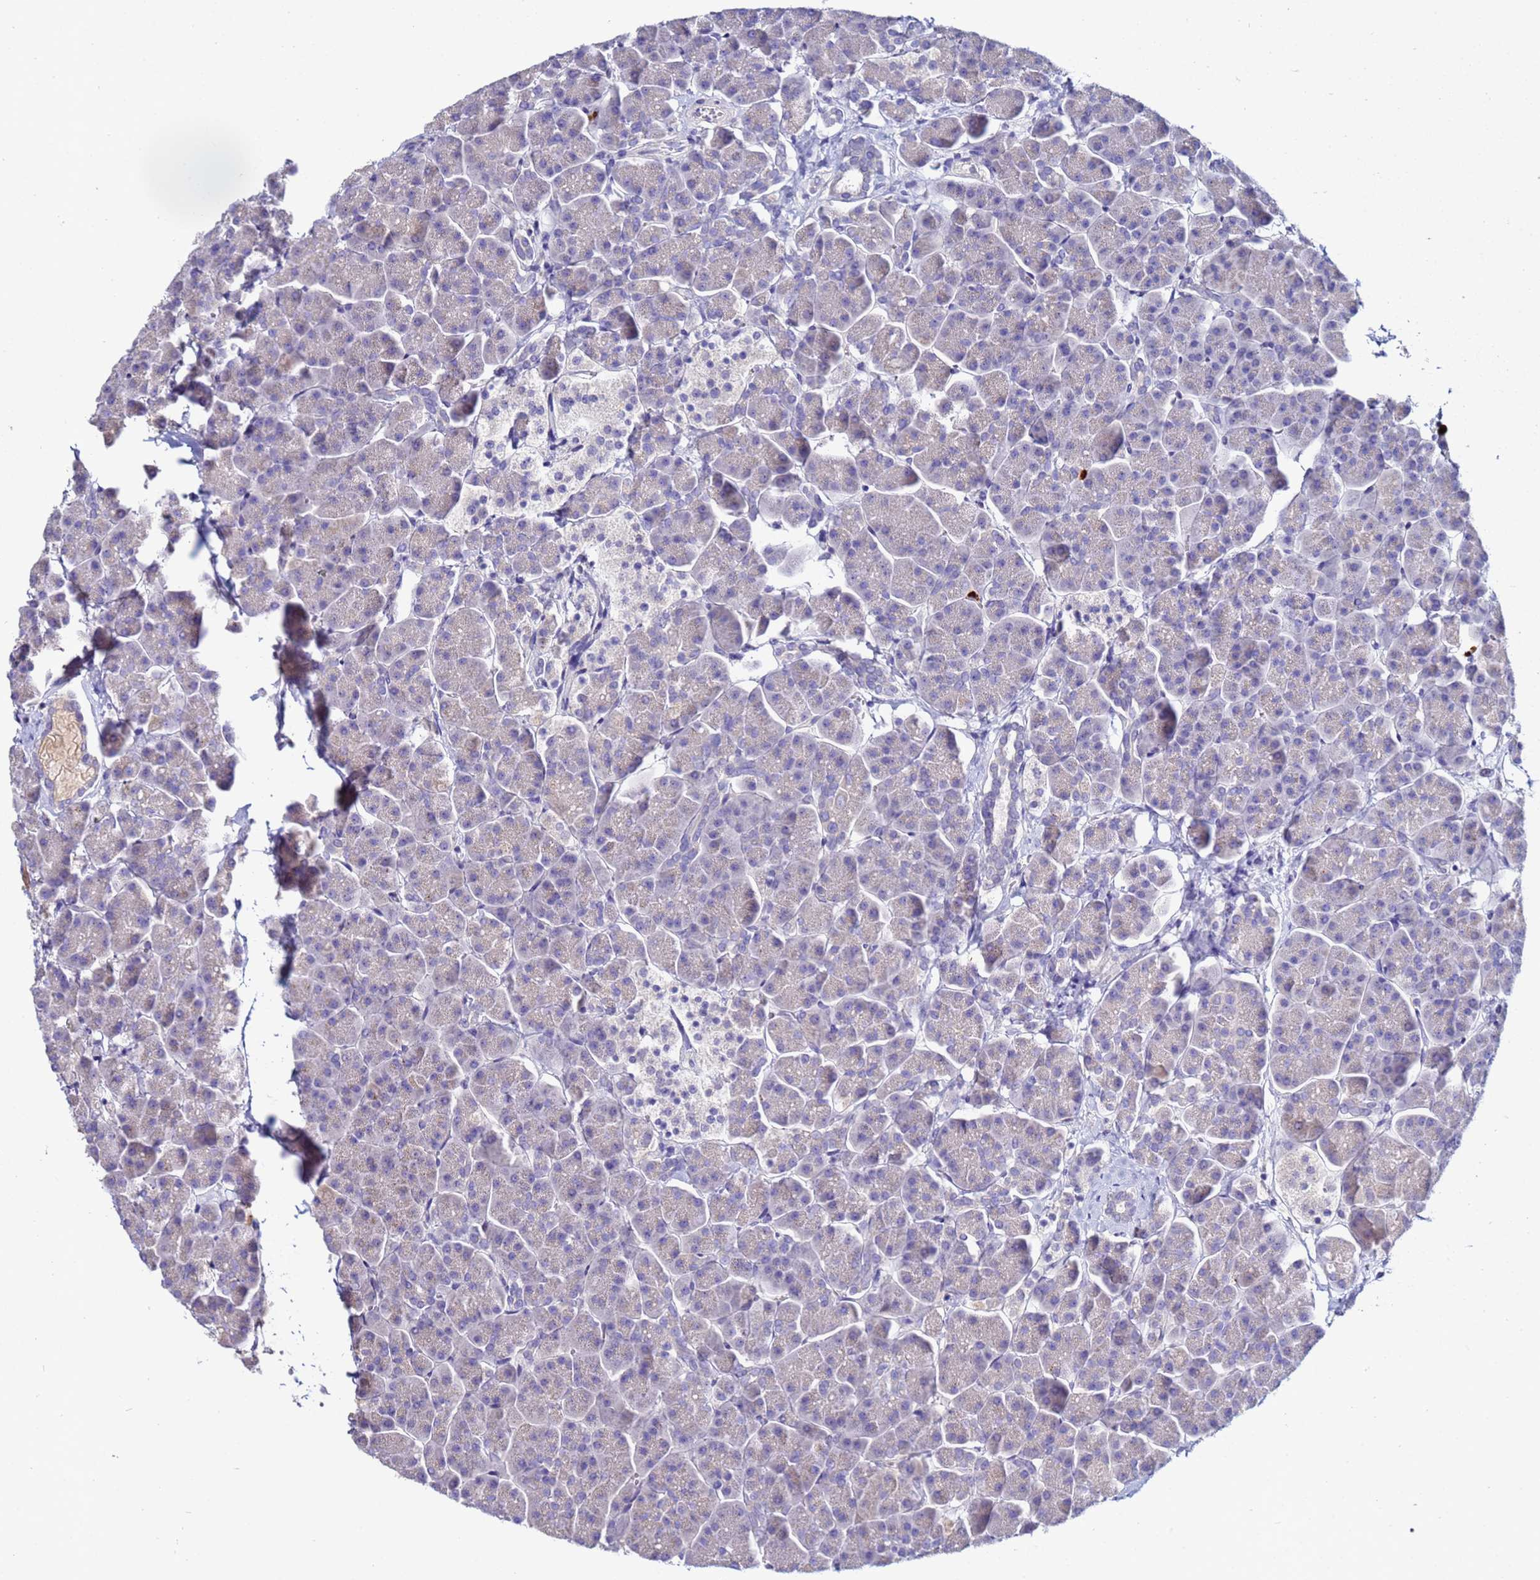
{"staining": {"intensity": "weak", "quantity": "<25%", "location": "cytoplasmic/membranous"}, "tissue": "pancreas", "cell_type": "Exocrine glandular cells", "image_type": "normal", "snomed": [{"axis": "morphology", "description": "Normal tissue, NOS"}, {"axis": "topography", "description": "Pancreas"}, {"axis": "topography", "description": "Peripheral nerve tissue"}], "caption": "The immunohistochemistry photomicrograph has no significant expression in exocrine glandular cells of pancreas. (Brightfield microscopy of DAB immunohistochemistry (IHC) at high magnification).", "gene": "TUBAL3", "patient": {"sex": "male", "age": 54}}